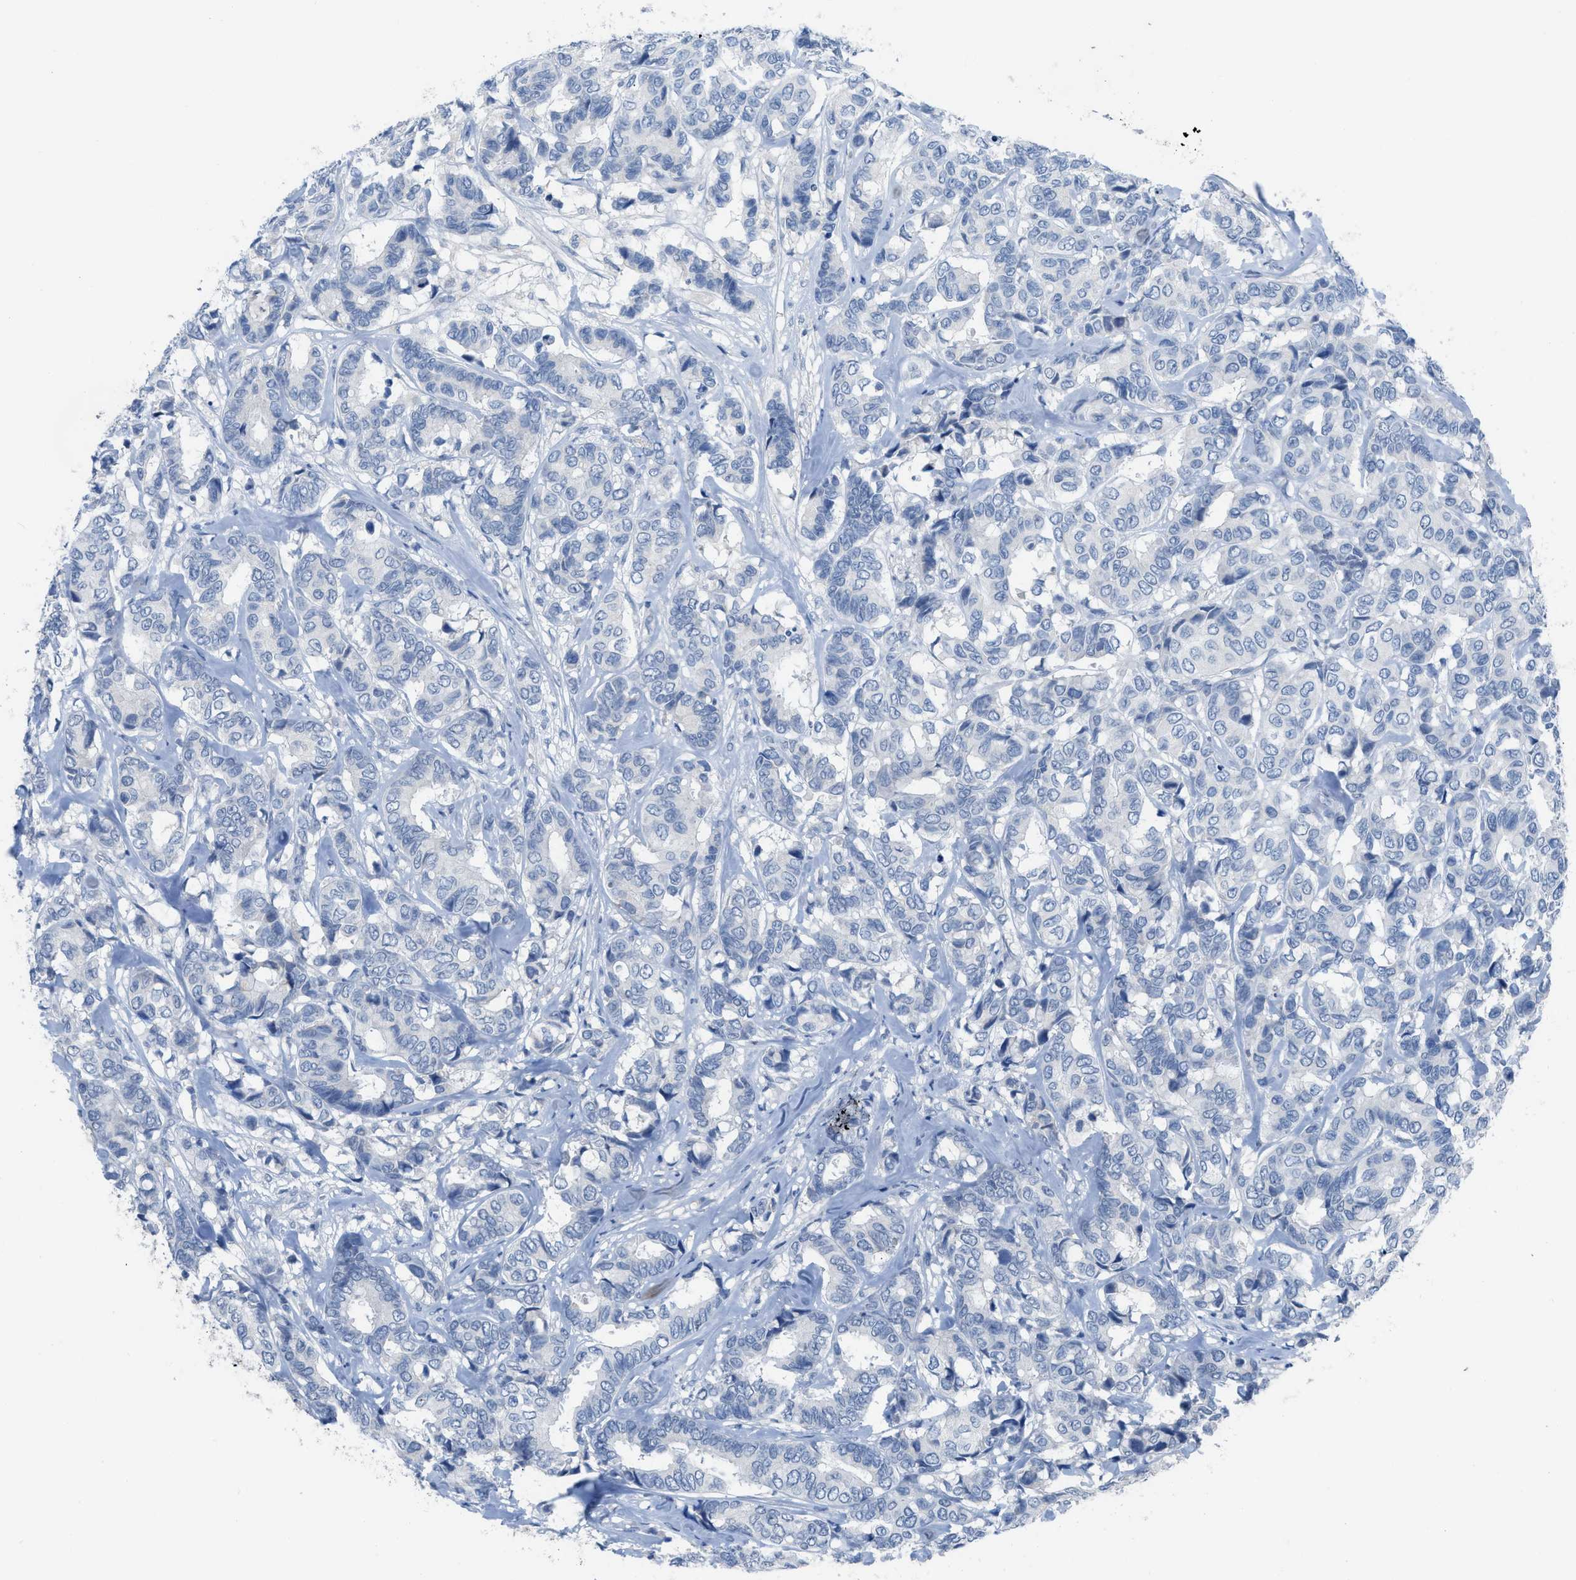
{"staining": {"intensity": "negative", "quantity": "none", "location": "none"}, "tissue": "breast cancer", "cell_type": "Tumor cells", "image_type": "cancer", "snomed": [{"axis": "morphology", "description": "Duct carcinoma"}, {"axis": "topography", "description": "Breast"}], "caption": "There is no significant expression in tumor cells of breast cancer.", "gene": "HPX", "patient": {"sex": "female", "age": 87}}